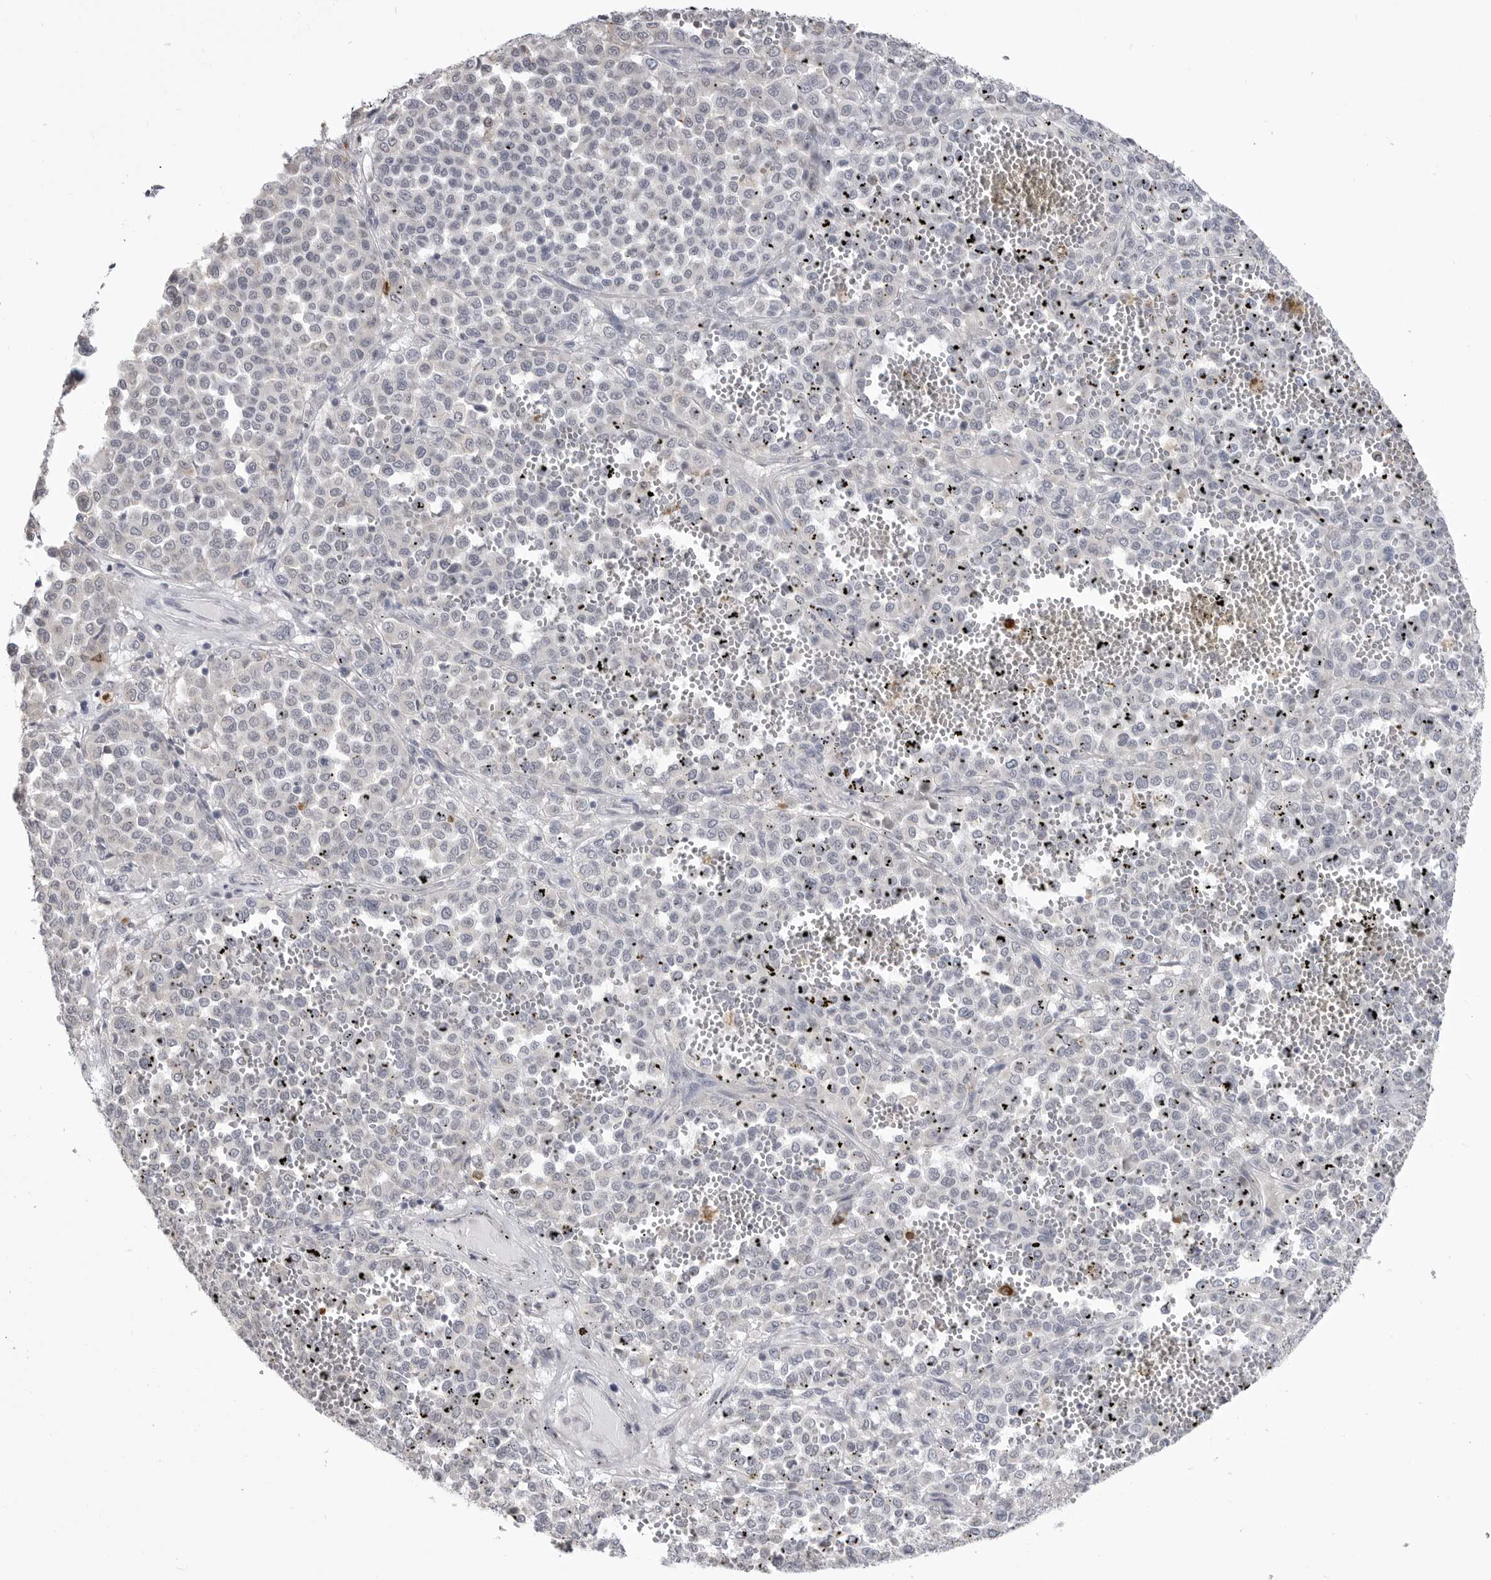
{"staining": {"intensity": "negative", "quantity": "none", "location": "none"}, "tissue": "melanoma", "cell_type": "Tumor cells", "image_type": "cancer", "snomed": [{"axis": "morphology", "description": "Malignant melanoma, Metastatic site"}, {"axis": "topography", "description": "Pancreas"}], "caption": "Malignant melanoma (metastatic site) was stained to show a protein in brown. There is no significant positivity in tumor cells.", "gene": "STAP2", "patient": {"sex": "female", "age": 30}}